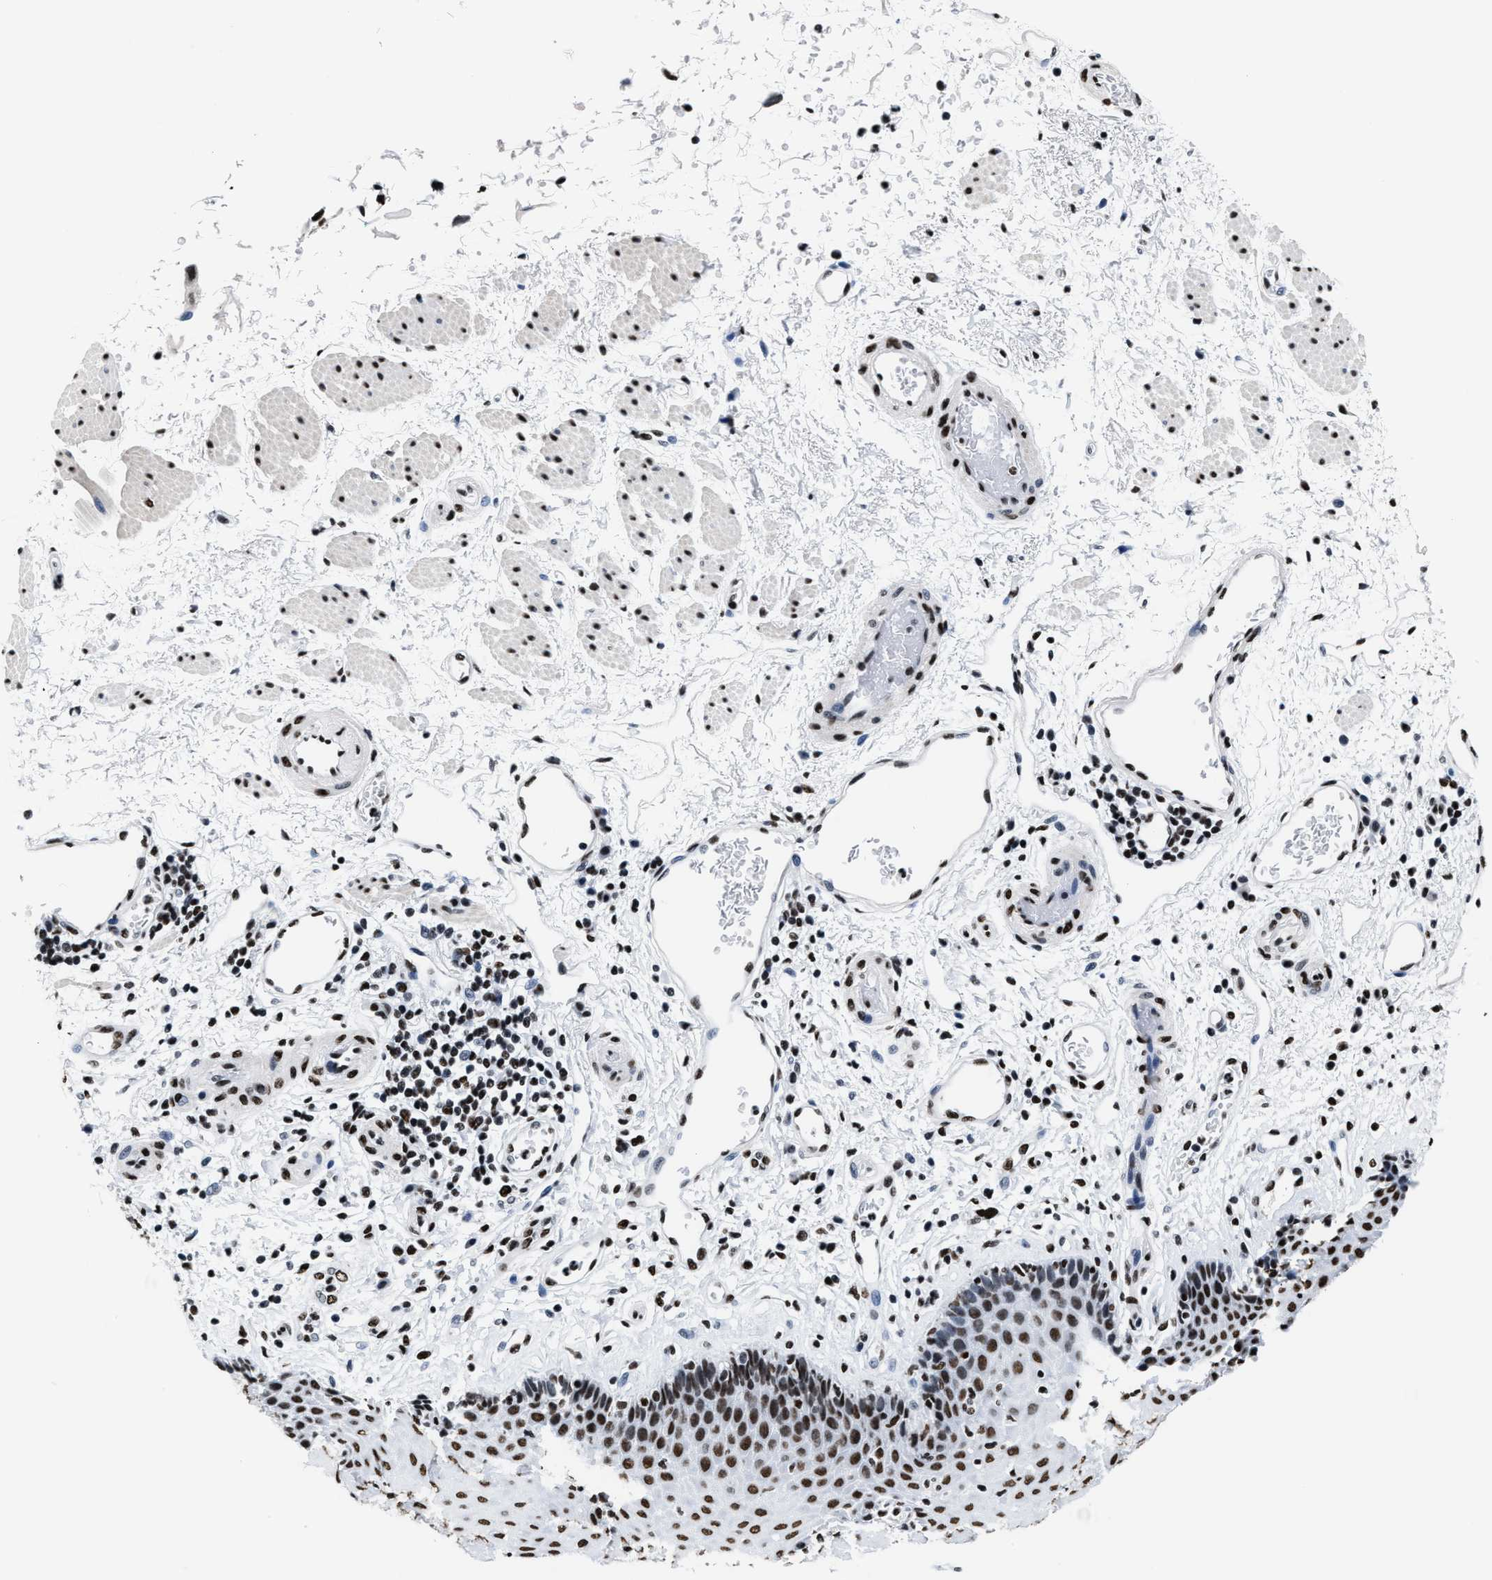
{"staining": {"intensity": "strong", "quantity": ">75%", "location": "nuclear"}, "tissue": "esophagus", "cell_type": "Squamous epithelial cells", "image_type": "normal", "snomed": [{"axis": "morphology", "description": "Normal tissue, NOS"}, {"axis": "topography", "description": "Esophagus"}], "caption": "Immunohistochemistry (IHC) (DAB) staining of unremarkable human esophagus displays strong nuclear protein expression in approximately >75% of squamous epithelial cells.", "gene": "SMARCC2", "patient": {"sex": "male", "age": 54}}